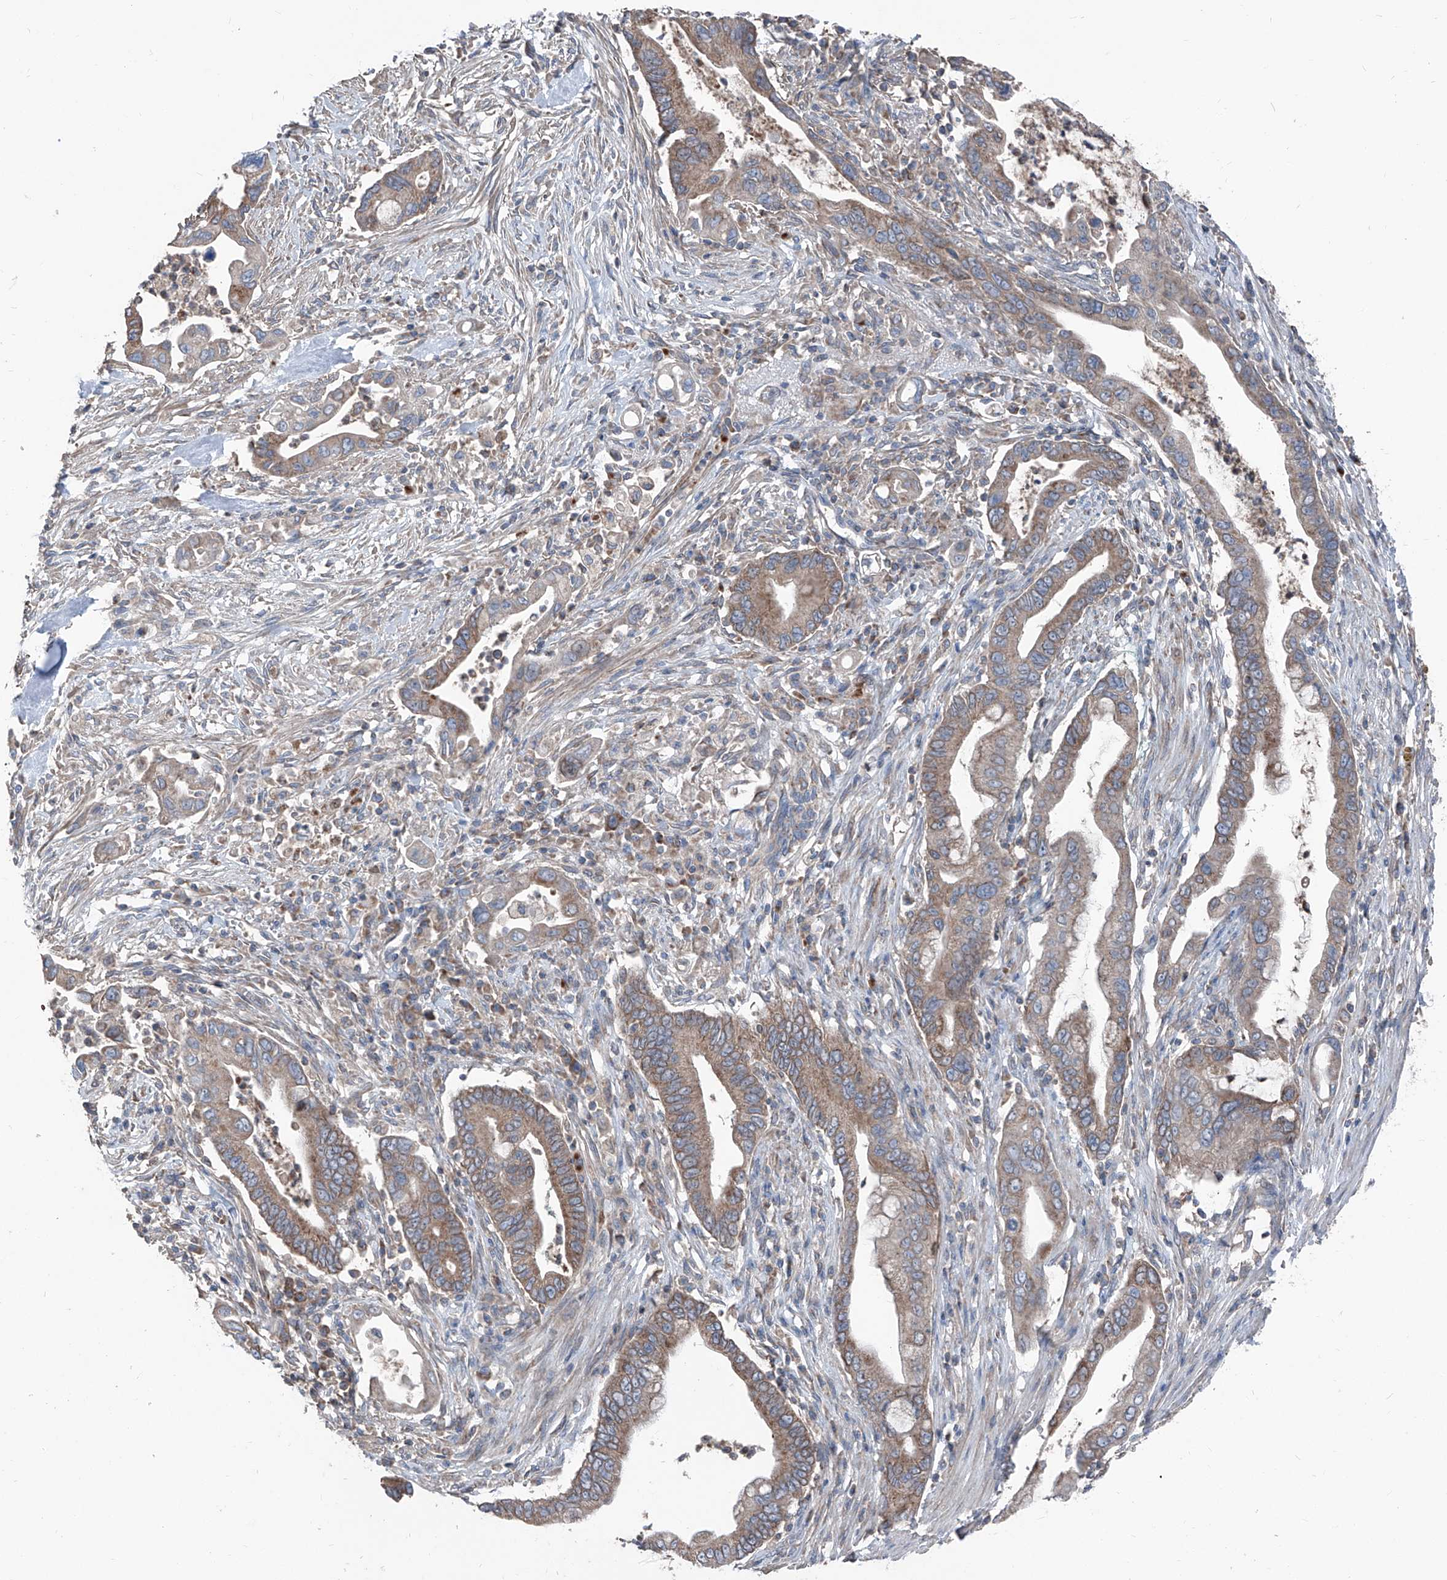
{"staining": {"intensity": "moderate", "quantity": ">75%", "location": "cytoplasmic/membranous"}, "tissue": "pancreatic cancer", "cell_type": "Tumor cells", "image_type": "cancer", "snomed": [{"axis": "morphology", "description": "Adenocarcinoma, NOS"}, {"axis": "topography", "description": "Pancreas"}], "caption": "Moderate cytoplasmic/membranous expression is seen in about >75% of tumor cells in pancreatic cancer. (Brightfield microscopy of DAB IHC at high magnification).", "gene": "GPAT3", "patient": {"sex": "male", "age": 78}}